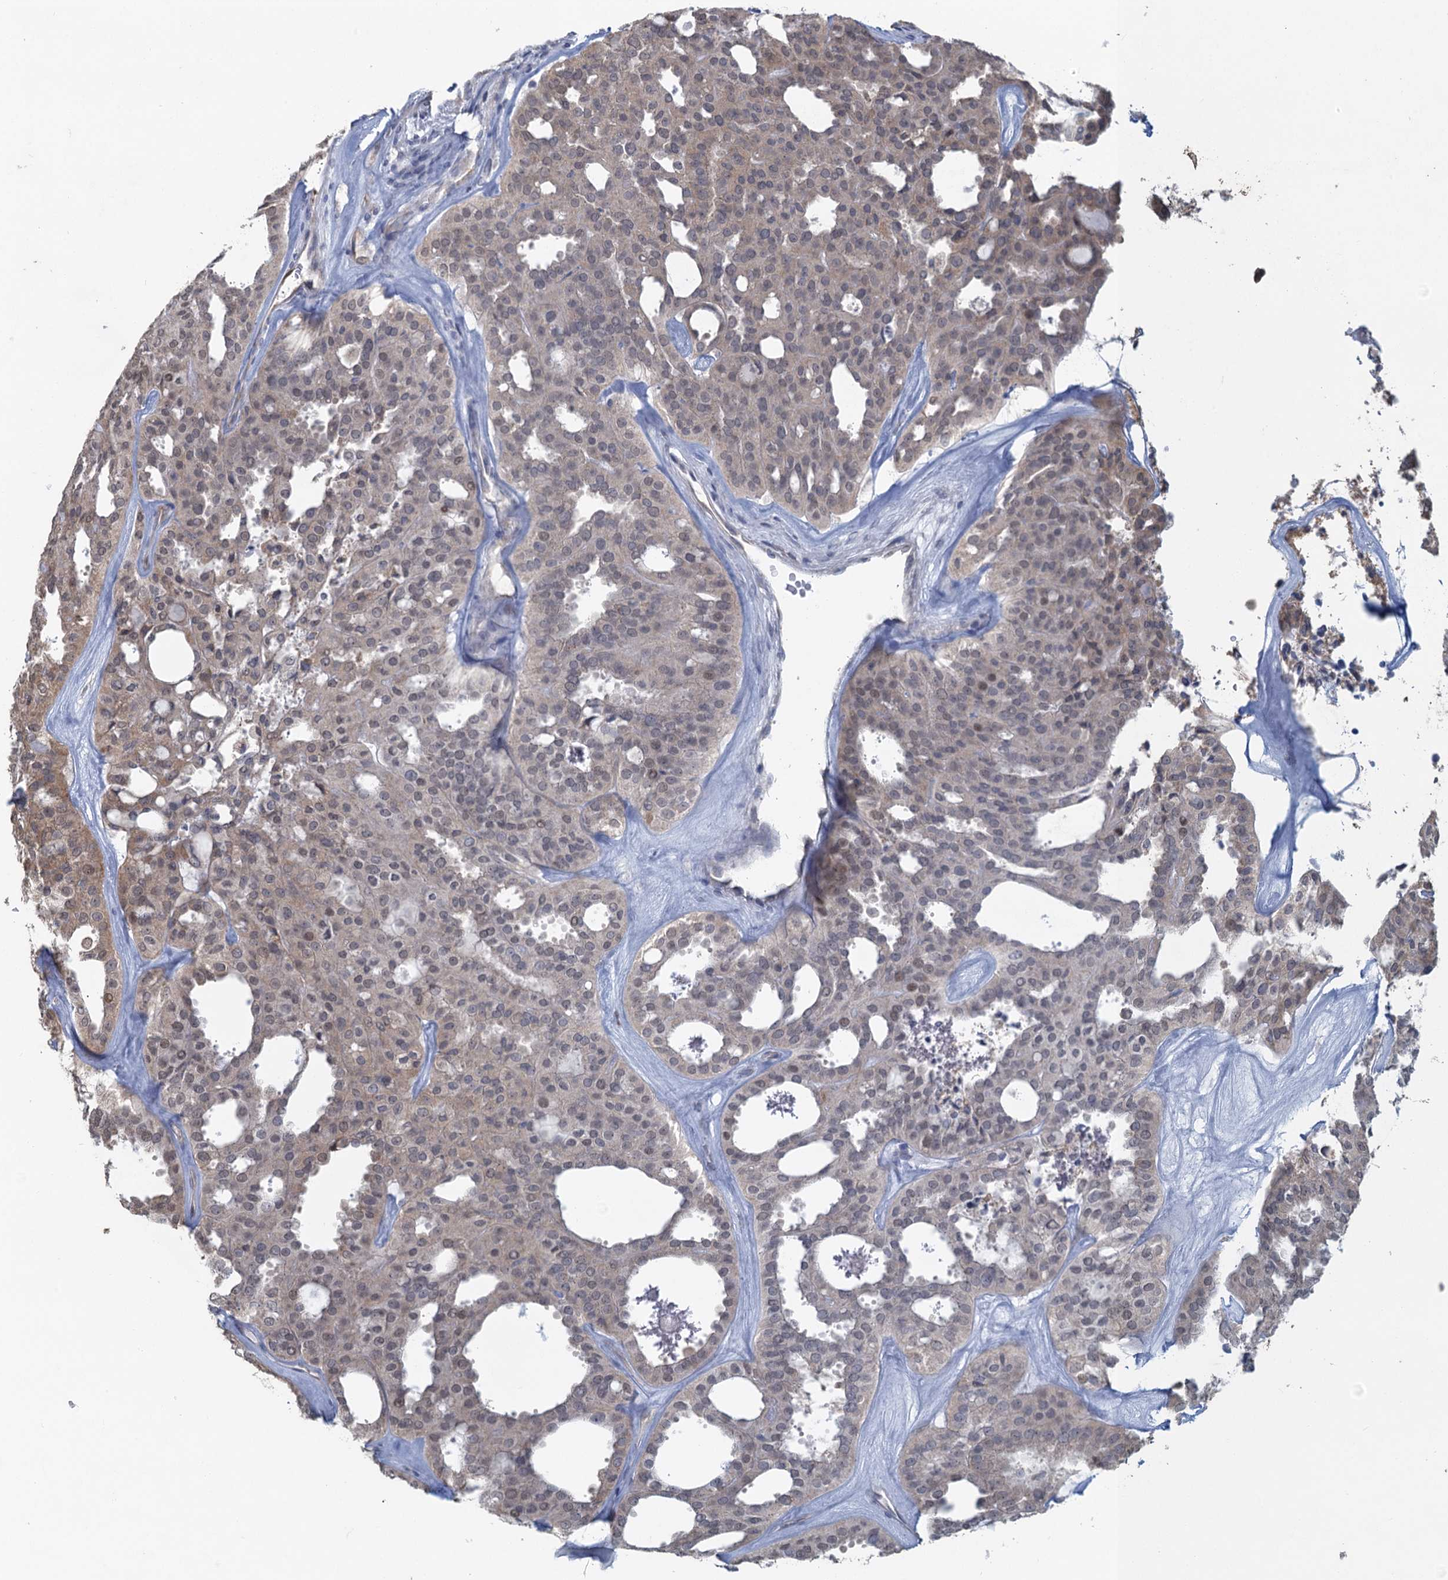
{"staining": {"intensity": "weak", "quantity": "25%-75%", "location": "cytoplasmic/membranous,nuclear"}, "tissue": "thyroid cancer", "cell_type": "Tumor cells", "image_type": "cancer", "snomed": [{"axis": "morphology", "description": "Follicular adenoma carcinoma, NOS"}, {"axis": "topography", "description": "Thyroid gland"}], "caption": "High-power microscopy captured an immunohistochemistry (IHC) image of thyroid follicular adenoma carcinoma, revealing weak cytoplasmic/membranous and nuclear staining in about 25%-75% of tumor cells.", "gene": "TEX35", "patient": {"sex": "male", "age": 75}}